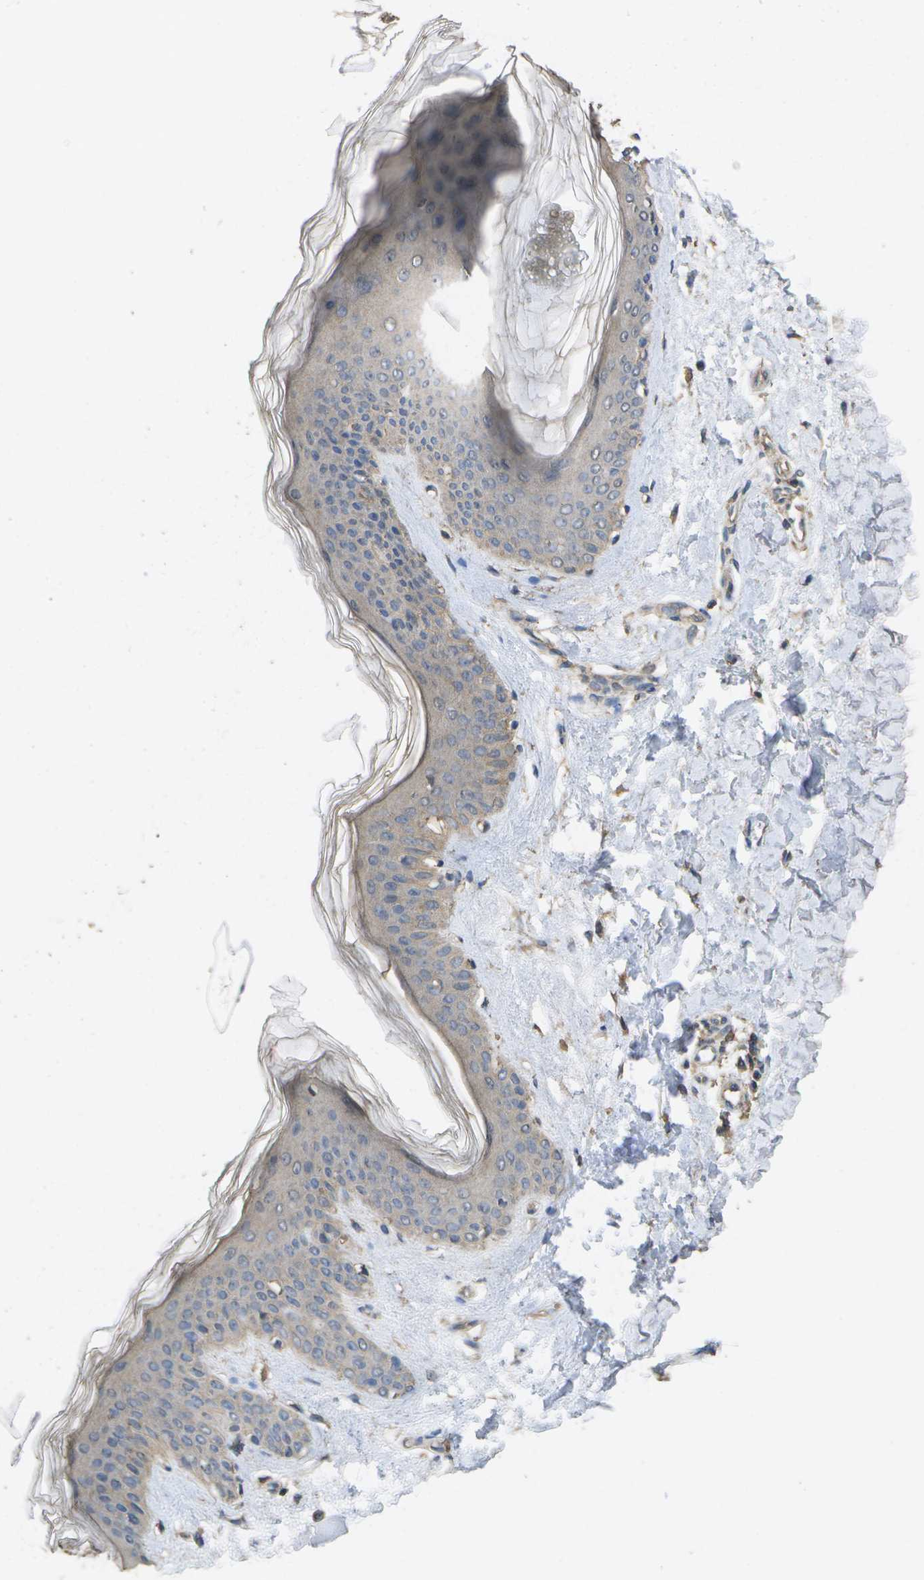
{"staining": {"intensity": "weak", "quantity": ">75%", "location": "cytoplasmic/membranous"}, "tissue": "skin", "cell_type": "Fibroblasts", "image_type": "normal", "snomed": [{"axis": "morphology", "description": "Normal tissue, NOS"}, {"axis": "topography", "description": "Skin"}], "caption": "Immunohistochemical staining of unremarkable skin demonstrates weak cytoplasmic/membranous protein positivity in about >75% of fibroblasts.", "gene": "SACS", "patient": {"sex": "female", "age": 41}}